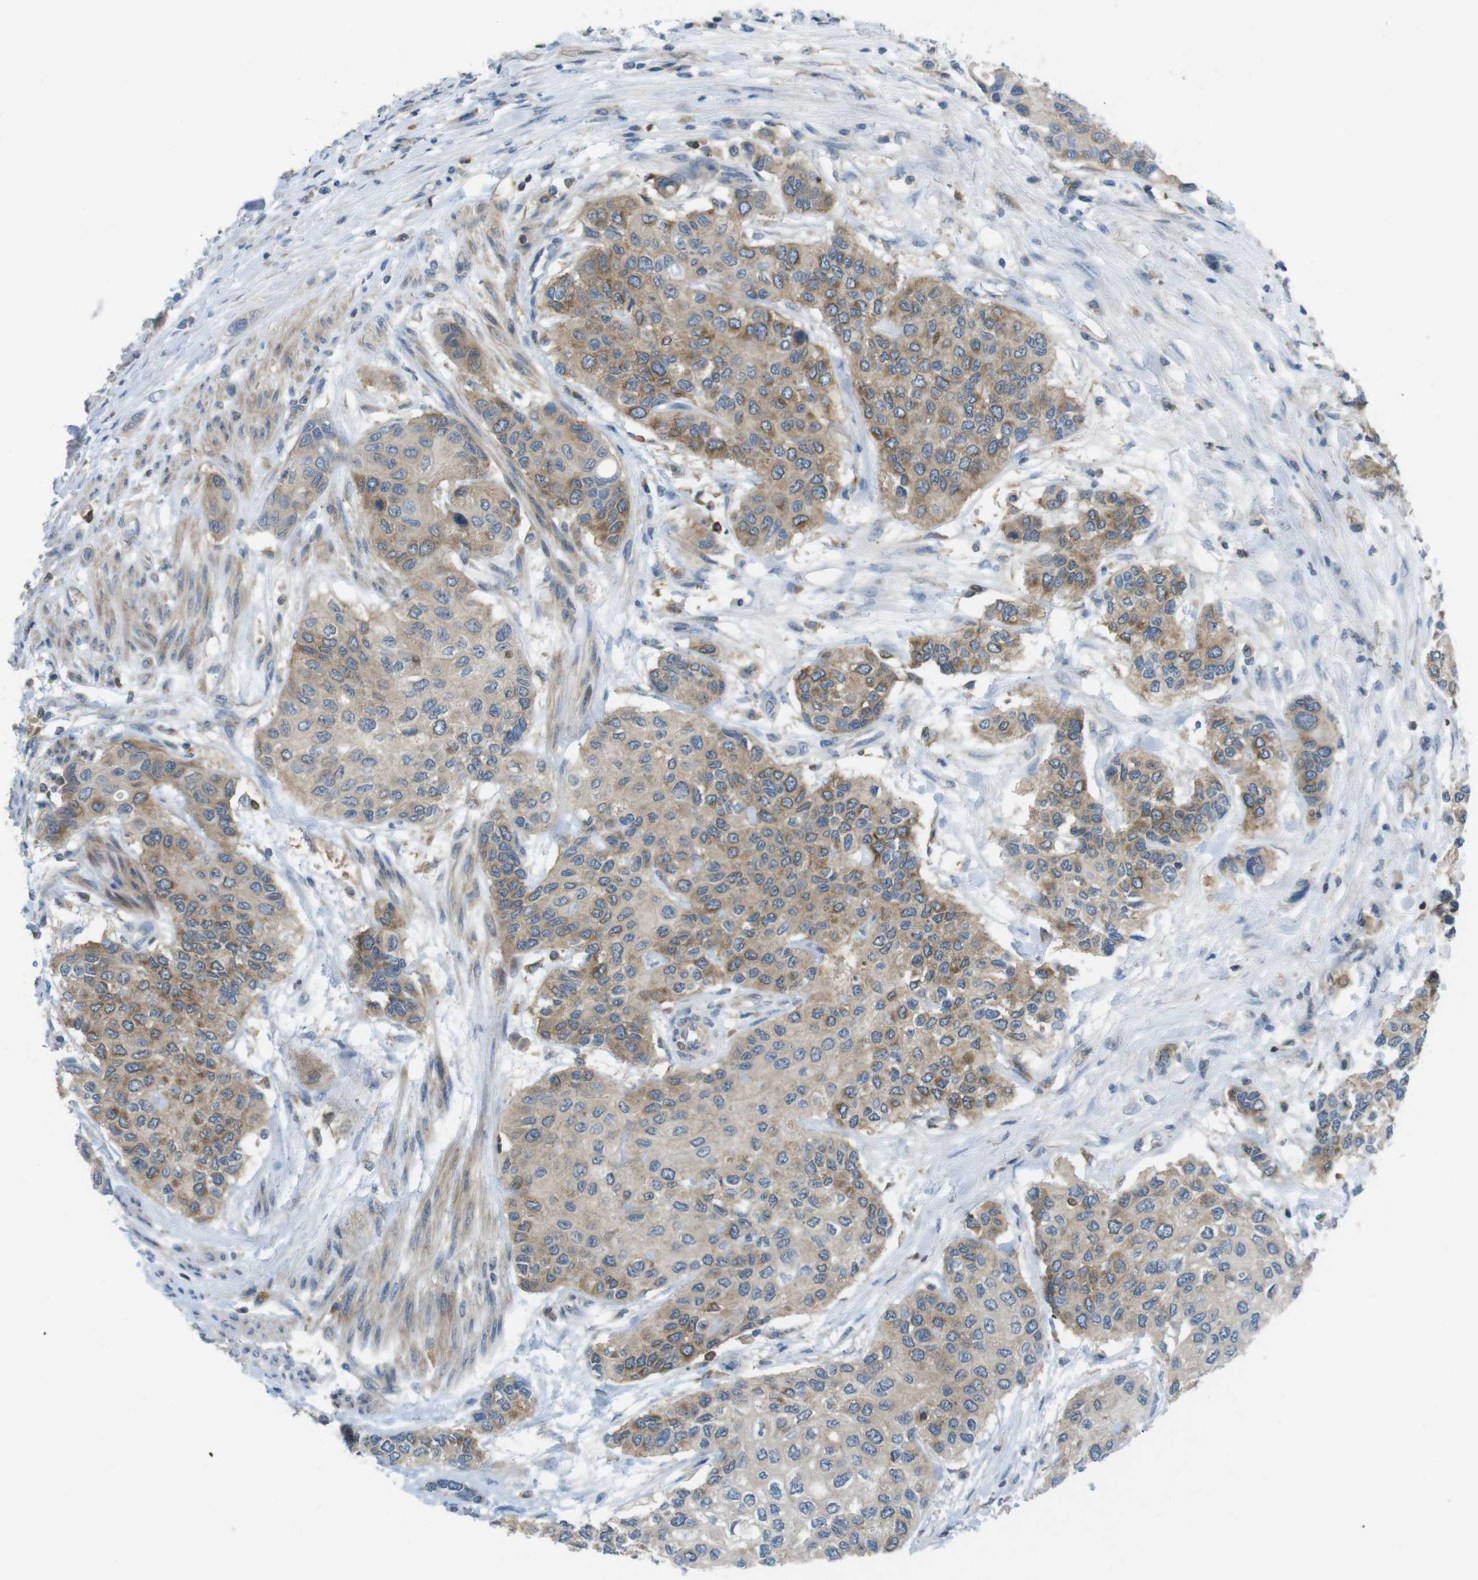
{"staining": {"intensity": "moderate", "quantity": ">75%", "location": "cytoplasmic/membranous"}, "tissue": "urothelial cancer", "cell_type": "Tumor cells", "image_type": "cancer", "snomed": [{"axis": "morphology", "description": "Urothelial carcinoma, High grade"}, {"axis": "topography", "description": "Urinary bladder"}], "caption": "IHC (DAB (3,3'-diaminobenzidine)) staining of human high-grade urothelial carcinoma displays moderate cytoplasmic/membranous protein staining in approximately >75% of tumor cells. (DAB = brown stain, brightfield microscopy at high magnification).", "gene": "MTHFD1", "patient": {"sex": "female", "age": 56}}